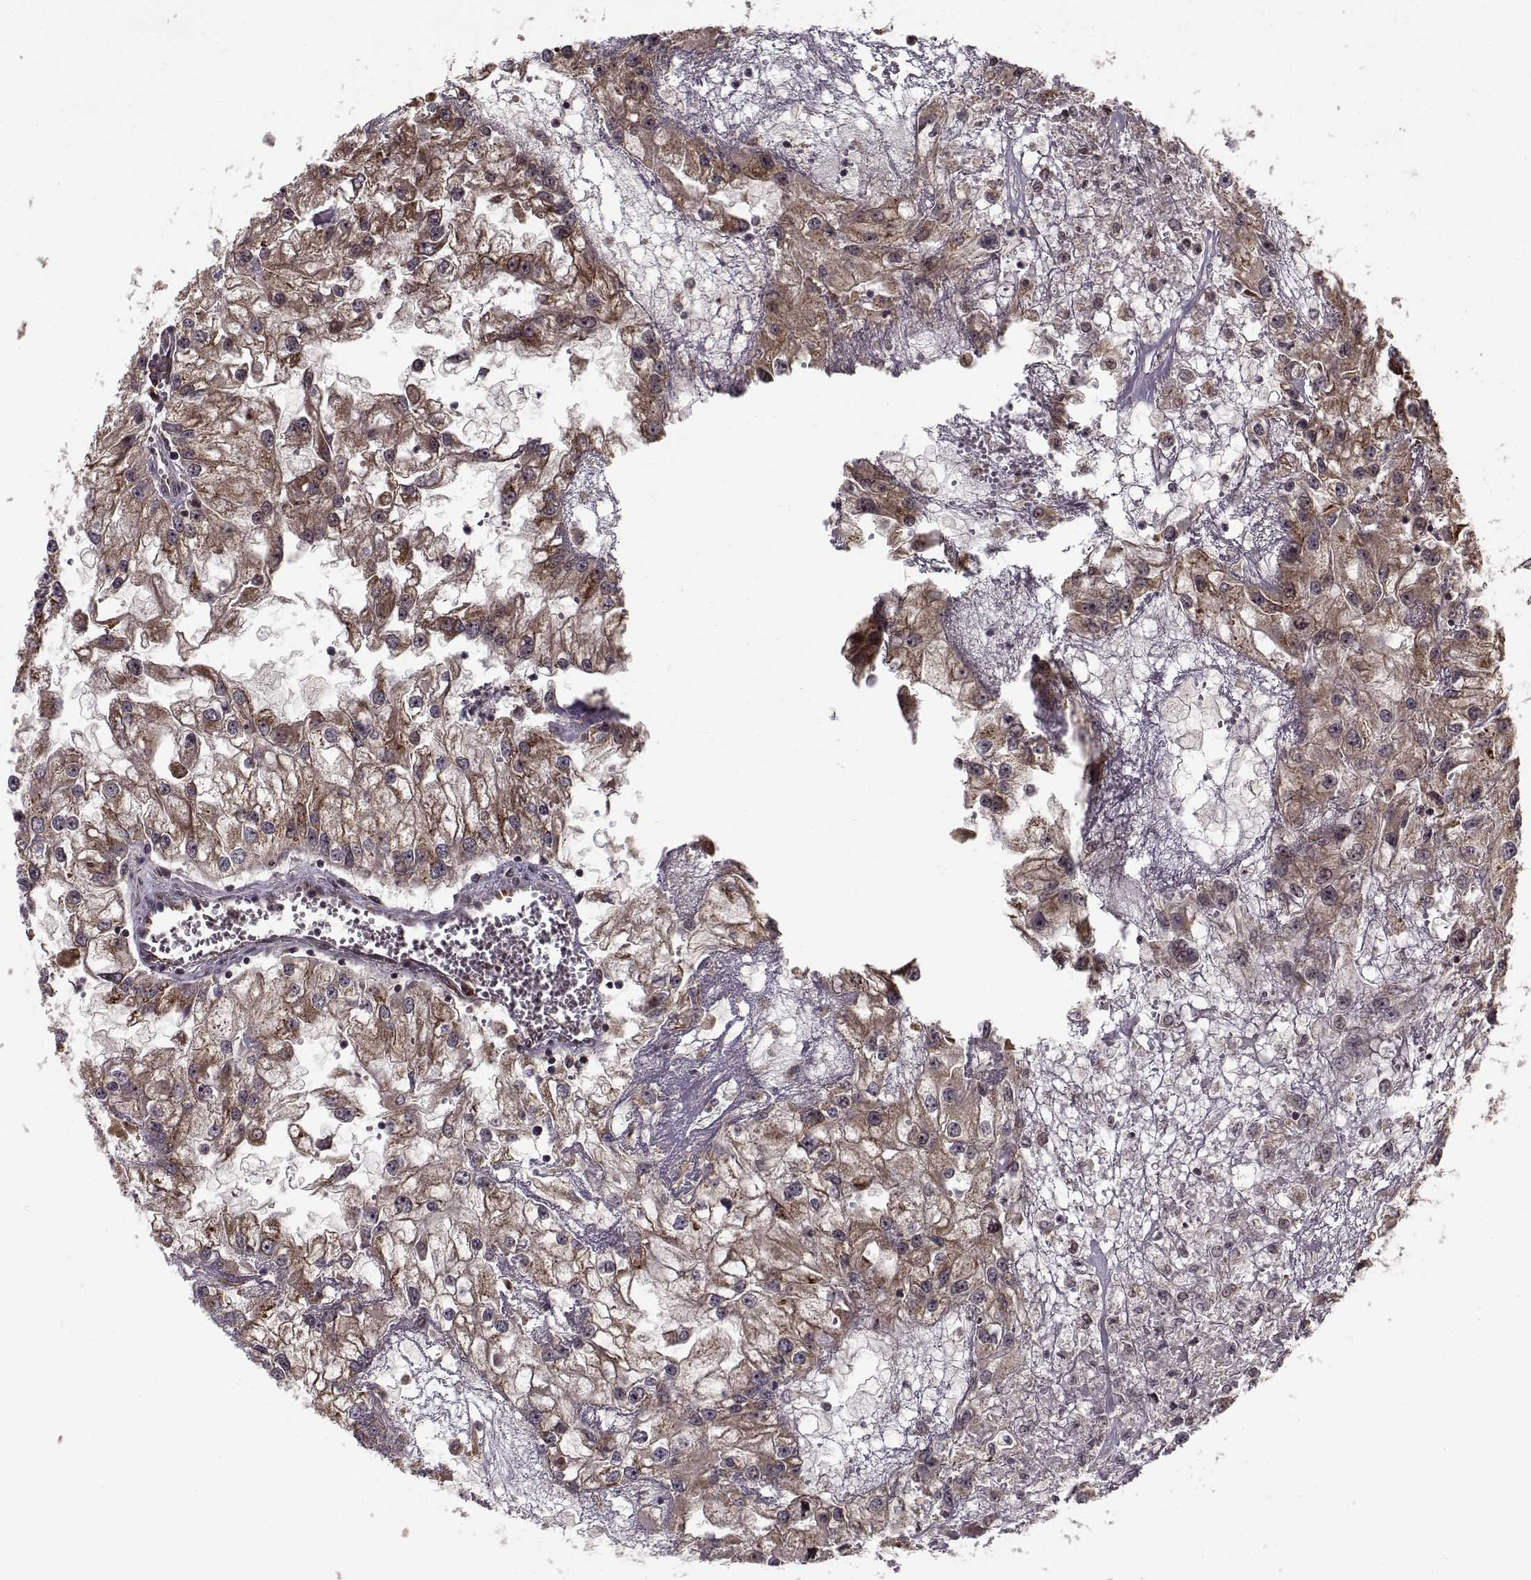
{"staining": {"intensity": "moderate", "quantity": ">75%", "location": "cytoplasmic/membranous"}, "tissue": "renal cancer", "cell_type": "Tumor cells", "image_type": "cancer", "snomed": [{"axis": "morphology", "description": "Adenocarcinoma, NOS"}, {"axis": "topography", "description": "Kidney"}], "caption": "IHC (DAB) staining of renal adenocarcinoma demonstrates moderate cytoplasmic/membranous protein staining in about >75% of tumor cells. Using DAB (brown) and hematoxylin (blue) stains, captured at high magnification using brightfield microscopy.", "gene": "RPL31", "patient": {"sex": "male", "age": 59}}